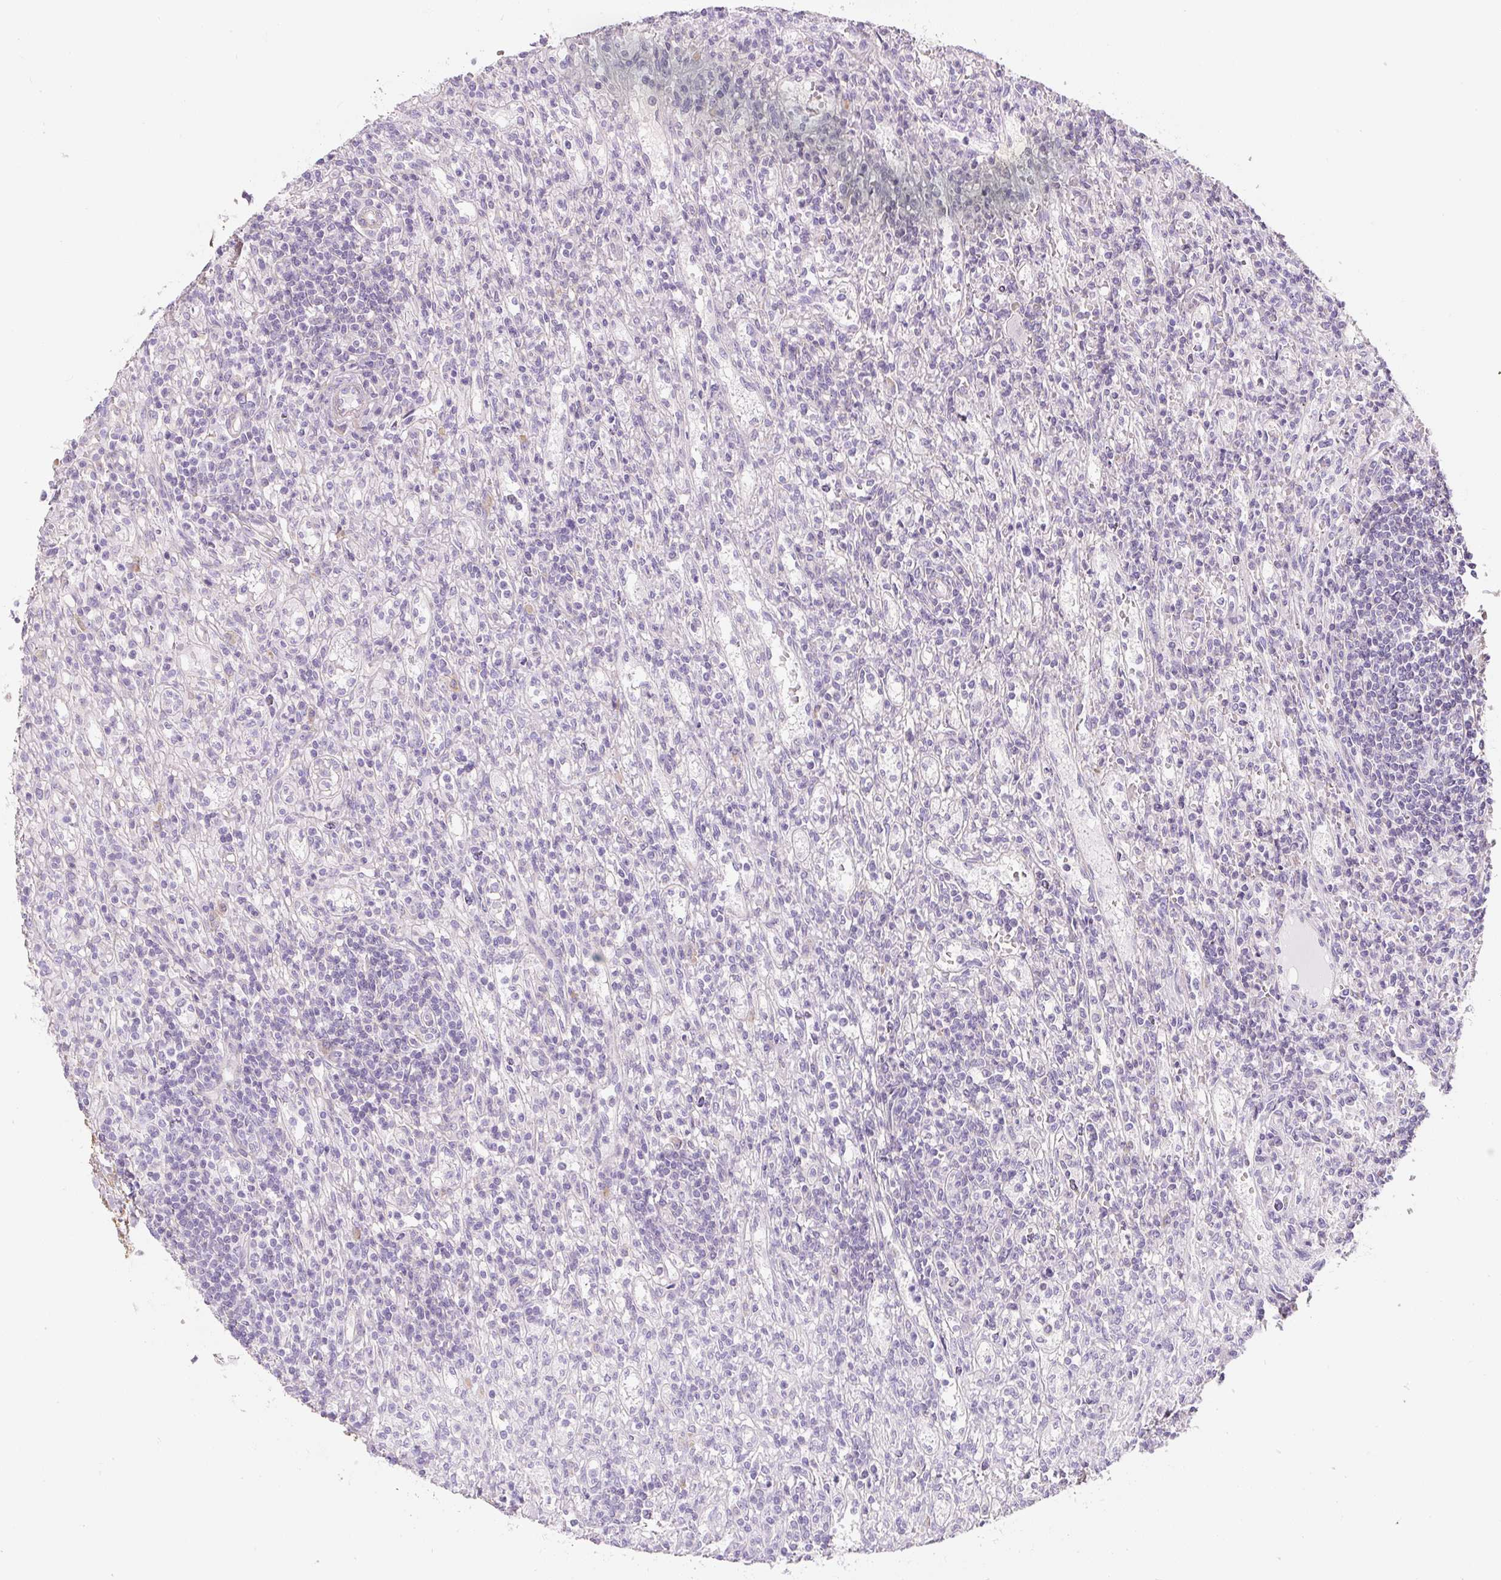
{"staining": {"intensity": "negative", "quantity": "none", "location": "none"}, "tissue": "lymphoma", "cell_type": "Tumor cells", "image_type": "cancer", "snomed": [{"axis": "morphology", "description": "Malignant lymphoma, non-Hodgkin's type, Low grade"}, {"axis": "topography", "description": "Spleen"}], "caption": "High power microscopy micrograph of an IHC photomicrograph of malignant lymphoma, non-Hodgkin's type (low-grade), revealing no significant staining in tumor cells.", "gene": "PWWP3B", "patient": {"sex": "male", "age": 76}}